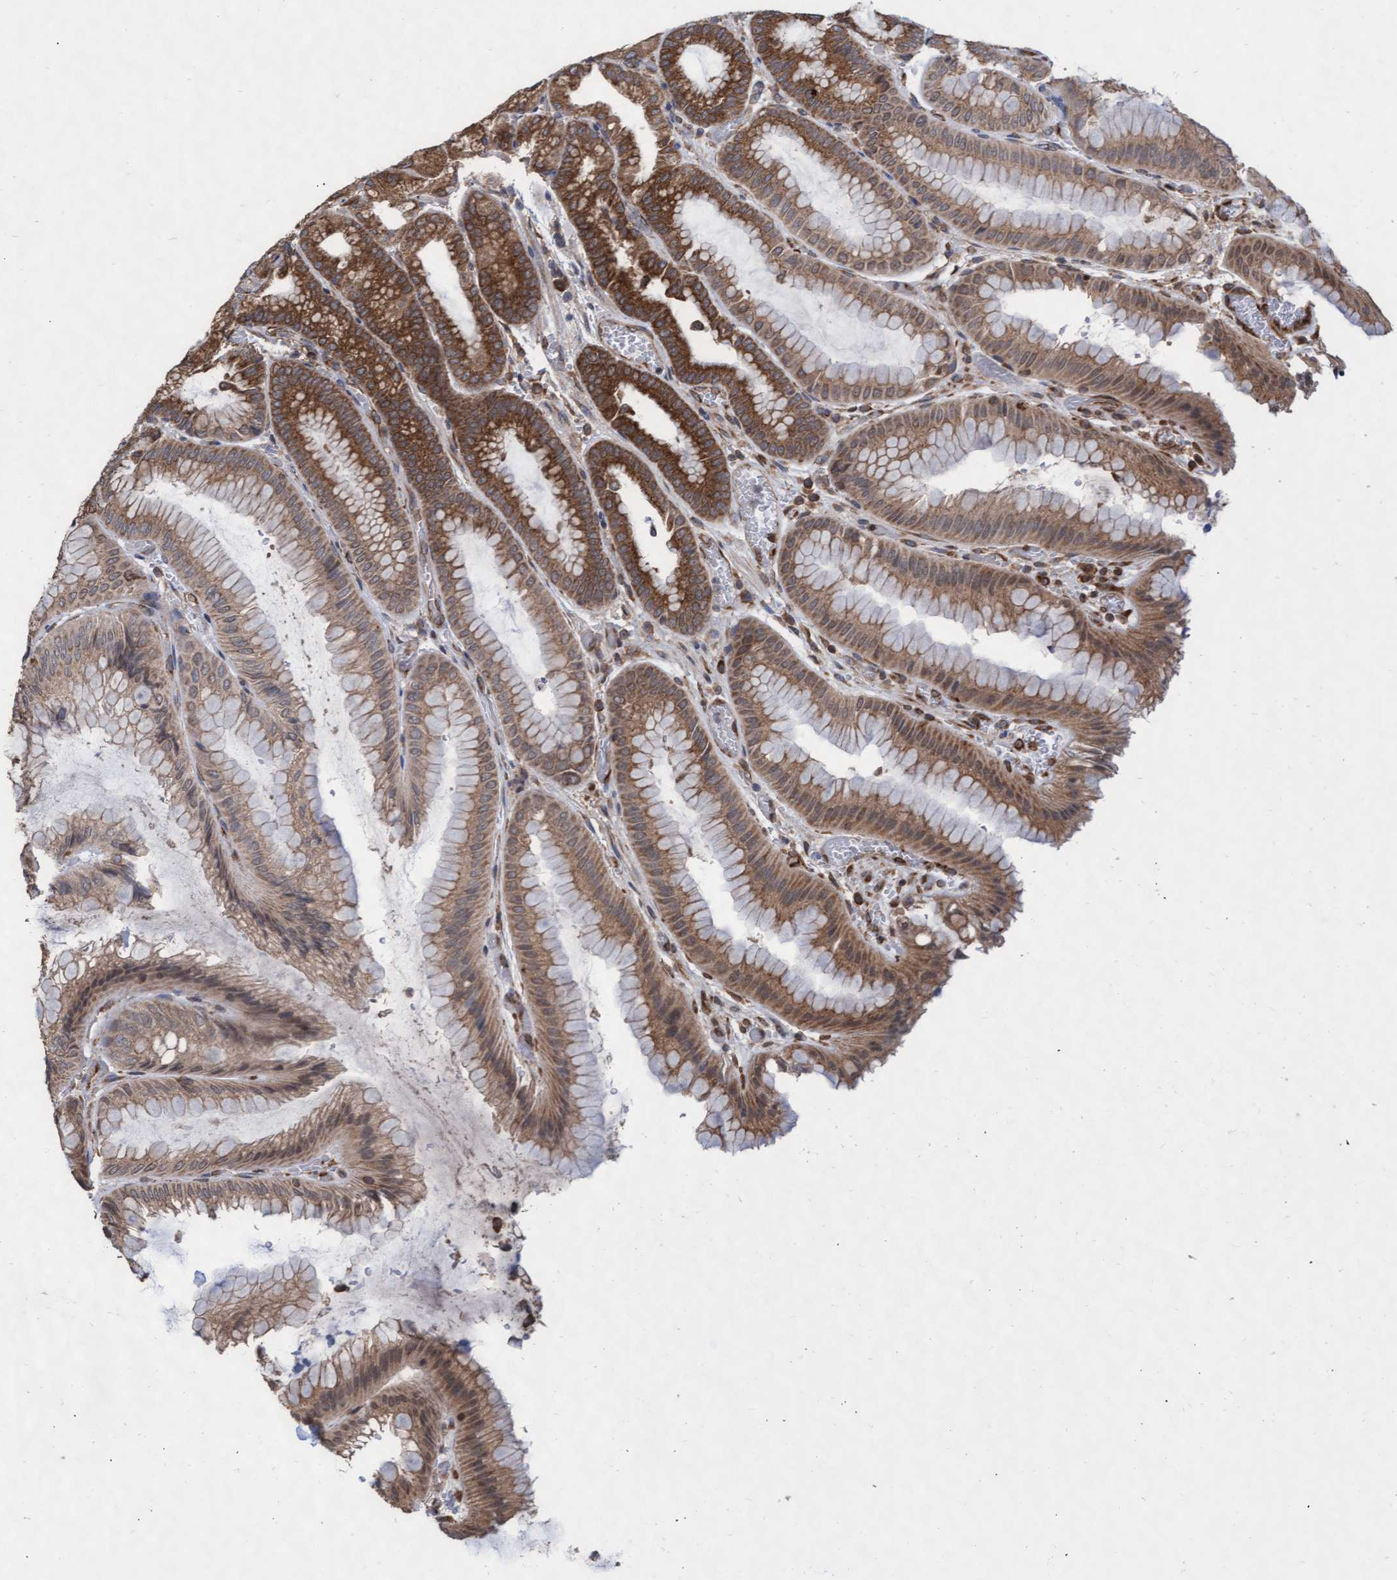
{"staining": {"intensity": "moderate", "quantity": ">75%", "location": "cytoplasmic/membranous"}, "tissue": "stomach", "cell_type": "Glandular cells", "image_type": "normal", "snomed": [{"axis": "morphology", "description": "Normal tissue, NOS"}, {"axis": "morphology", "description": "Carcinoid, malignant, NOS"}, {"axis": "topography", "description": "Stomach, upper"}], "caption": "DAB (3,3'-diaminobenzidine) immunohistochemical staining of normal human stomach exhibits moderate cytoplasmic/membranous protein positivity in about >75% of glandular cells.", "gene": "ABCF2", "patient": {"sex": "male", "age": 39}}